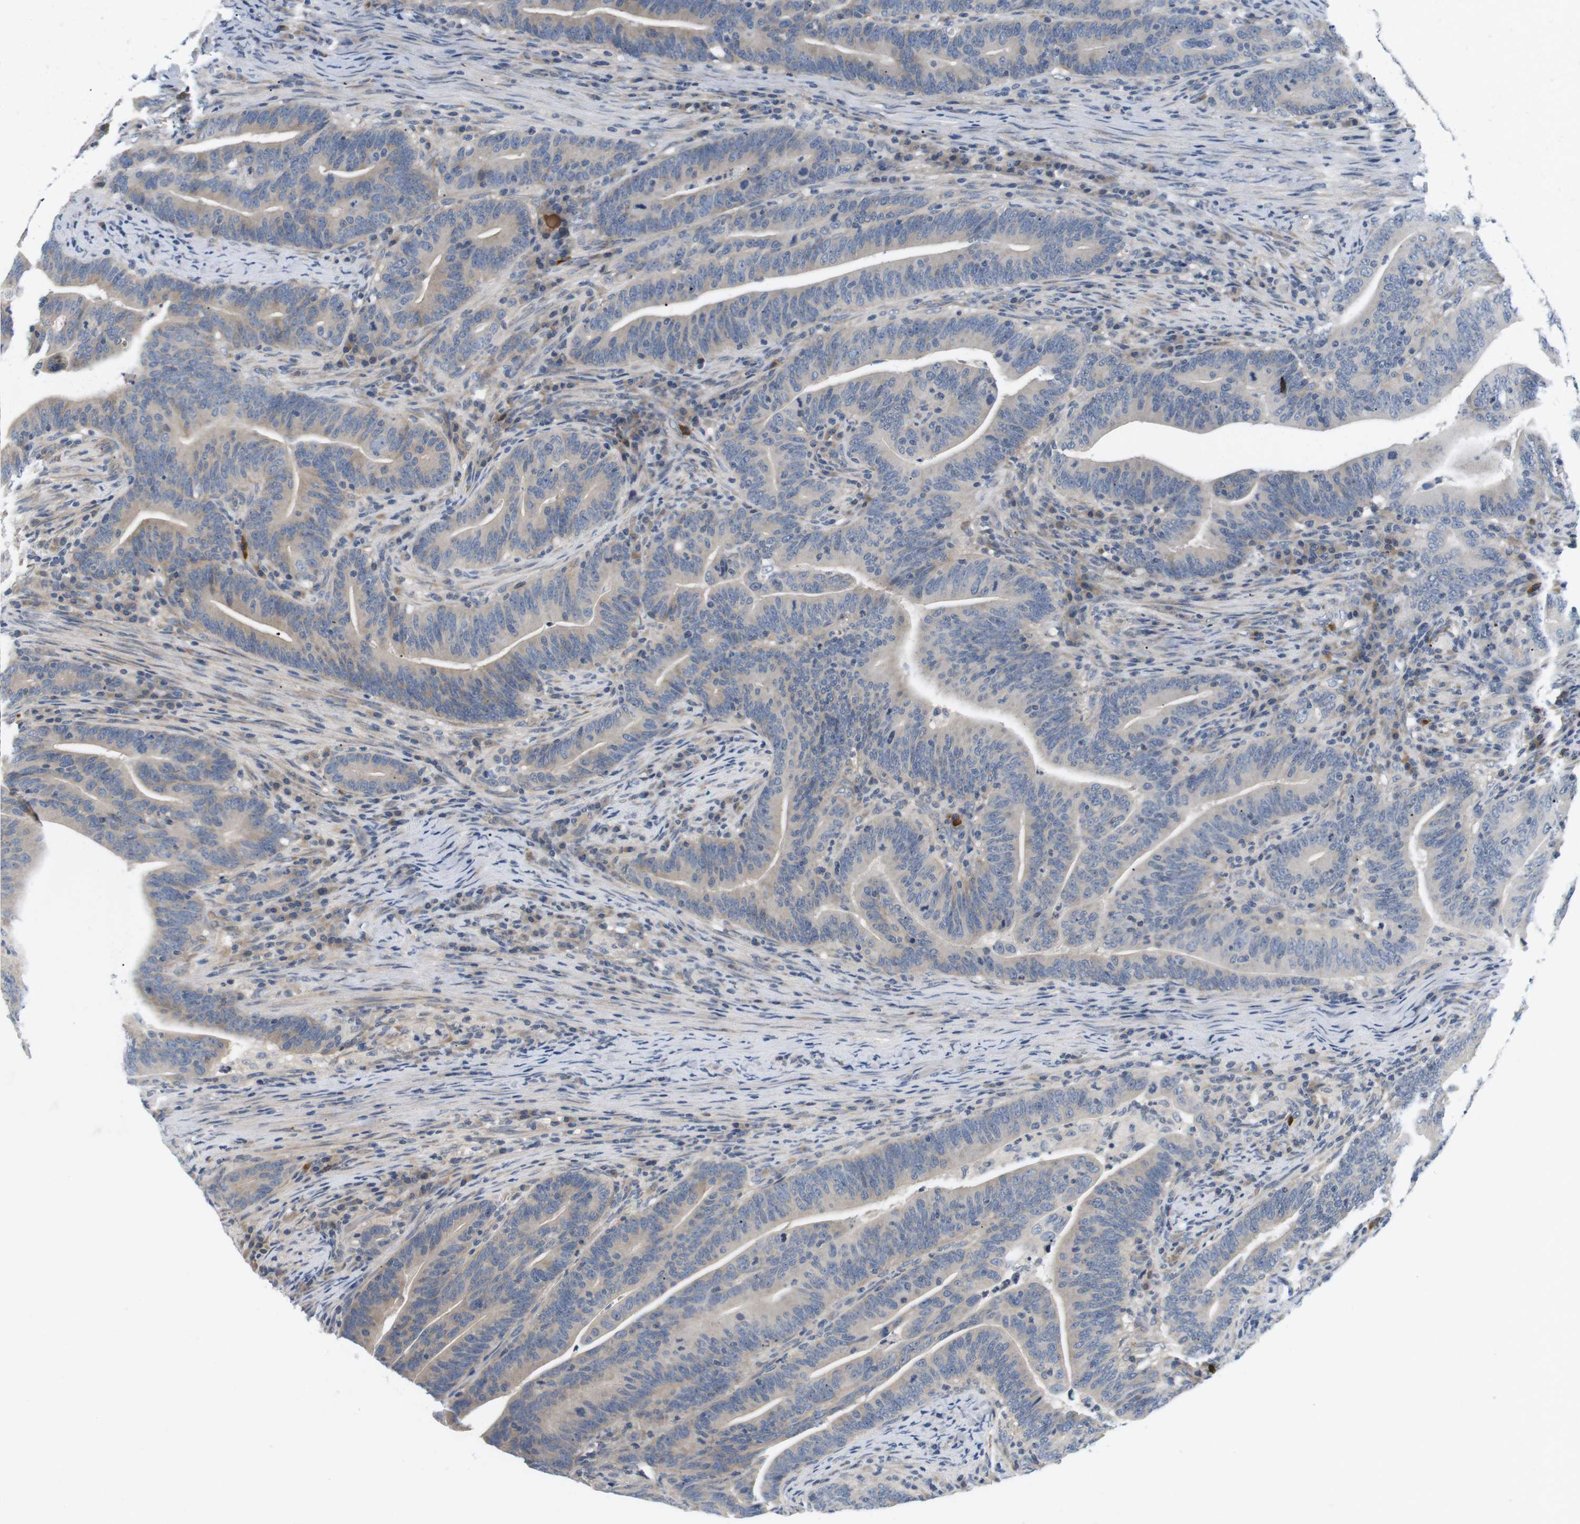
{"staining": {"intensity": "negative", "quantity": "none", "location": "none"}, "tissue": "colorectal cancer", "cell_type": "Tumor cells", "image_type": "cancer", "snomed": [{"axis": "morphology", "description": "Normal tissue, NOS"}, {"axis": "morphology", "description": "Adenocarcinoma, NOS"}, {"axis": "topography", "description": "Colon"}], "caption": "High power microscopy micrograph of an immunohistochemistry (IHC) image of colorectal cancer (adenocarcinoma), revealing no significant positivity in tumor cells.", "gene": "EVA1C", "patient": {"sex": "female", "age": 66}}